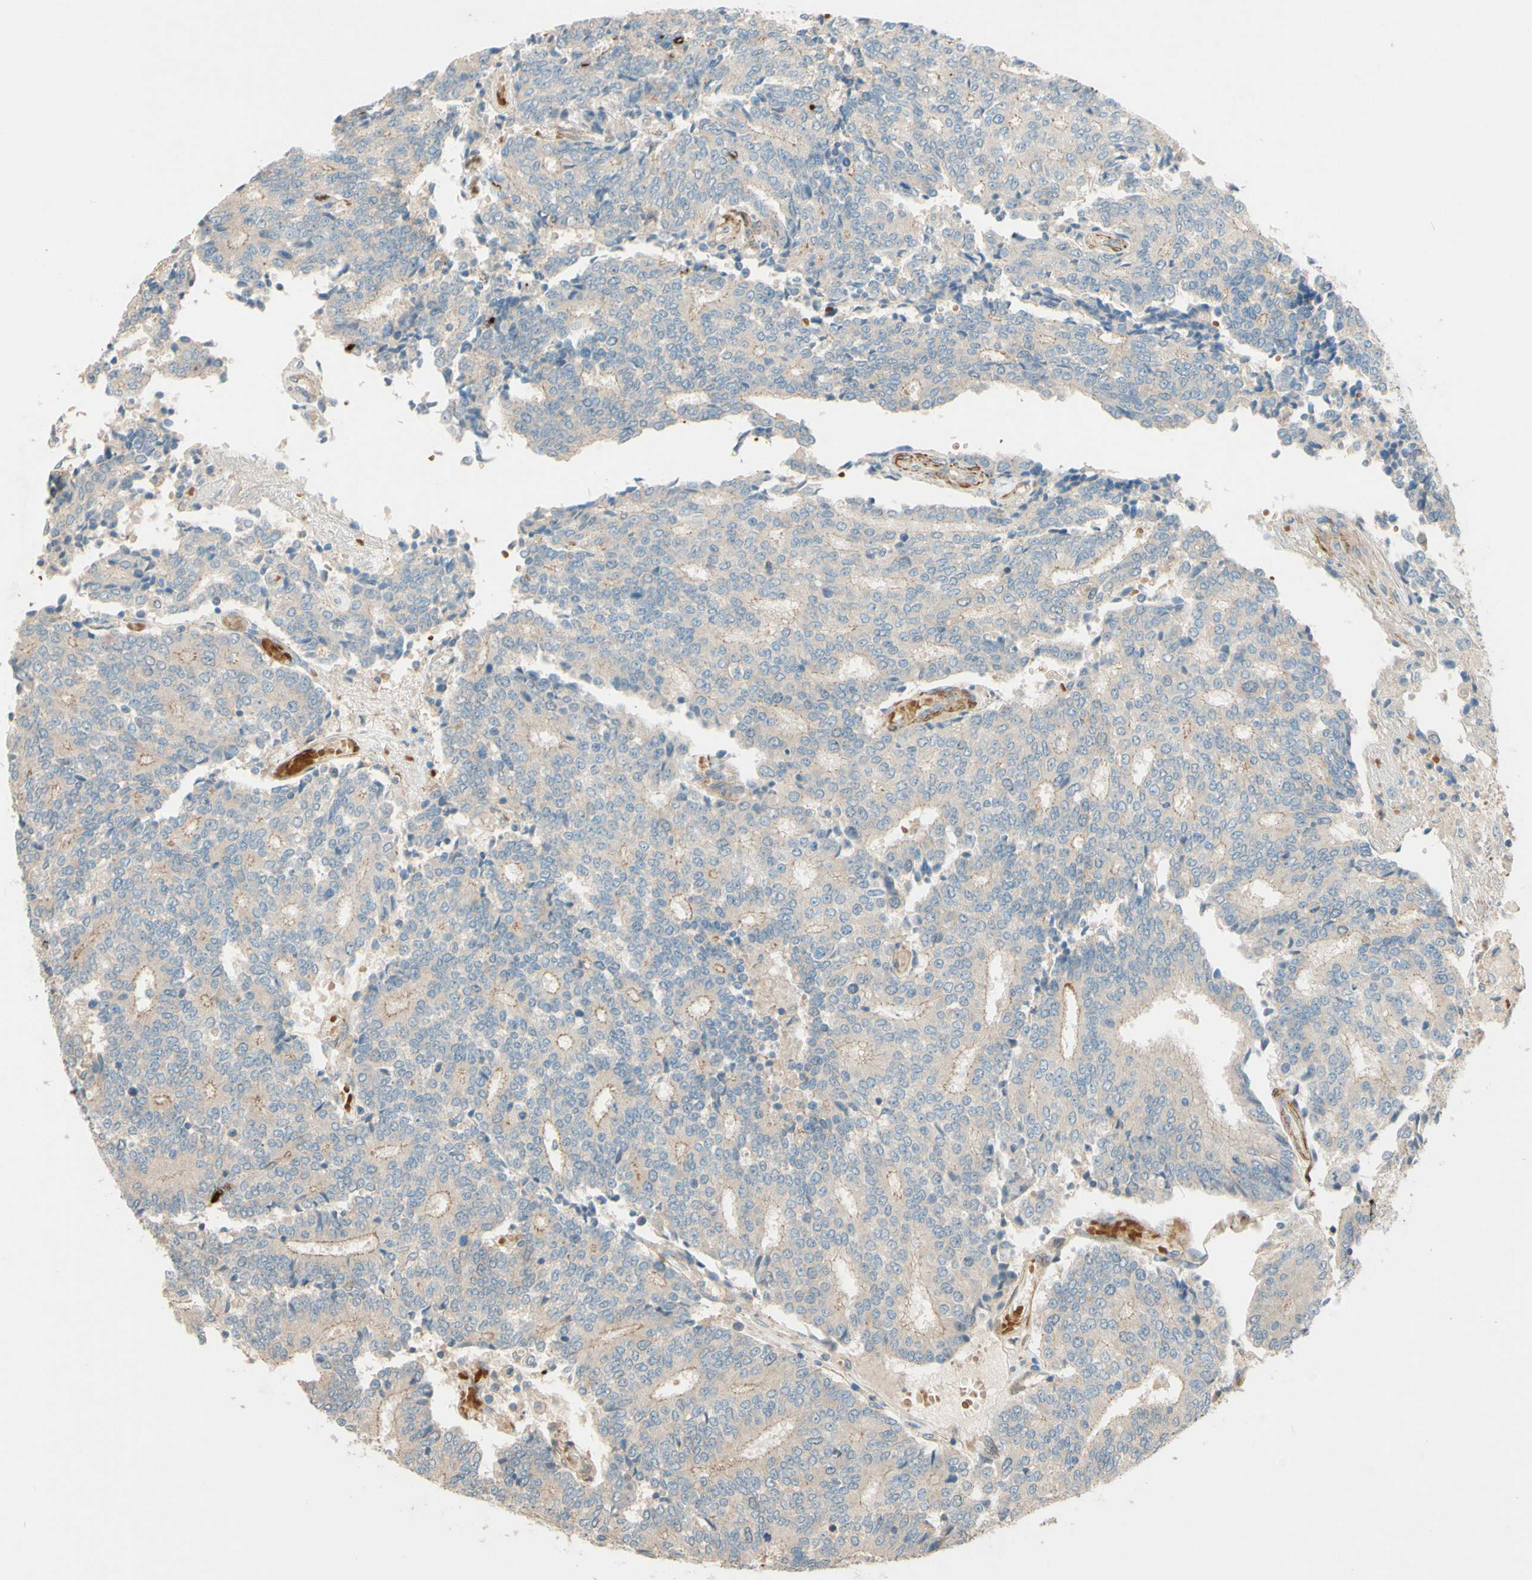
{"staining": {"intensity": "weak", "quantity": ">75%", "location": "cytoplasmic/membranous"}, "tissue": "prostate cancer", "cell_type": "Tumor cells", "image_type": "cancer", "snomed": [{"axis": "morphology", "description": "Normal tissue, NOS"}, {"axis": "morphology", "description": "Adenocarcinoma, High grade"}, {"axis": "topography", "description": "Prostate"}, {"axis": "topography", "description": "Seminal veicle"}], "caption": "This is a photomicrograph of immunohistochemistry staining of prostate cancer, which shows weak expression in the cytoplasmic/membranous of tumor cells.", "gene": "ADAM17", "patient": {"sex": "male", "age": 55}}